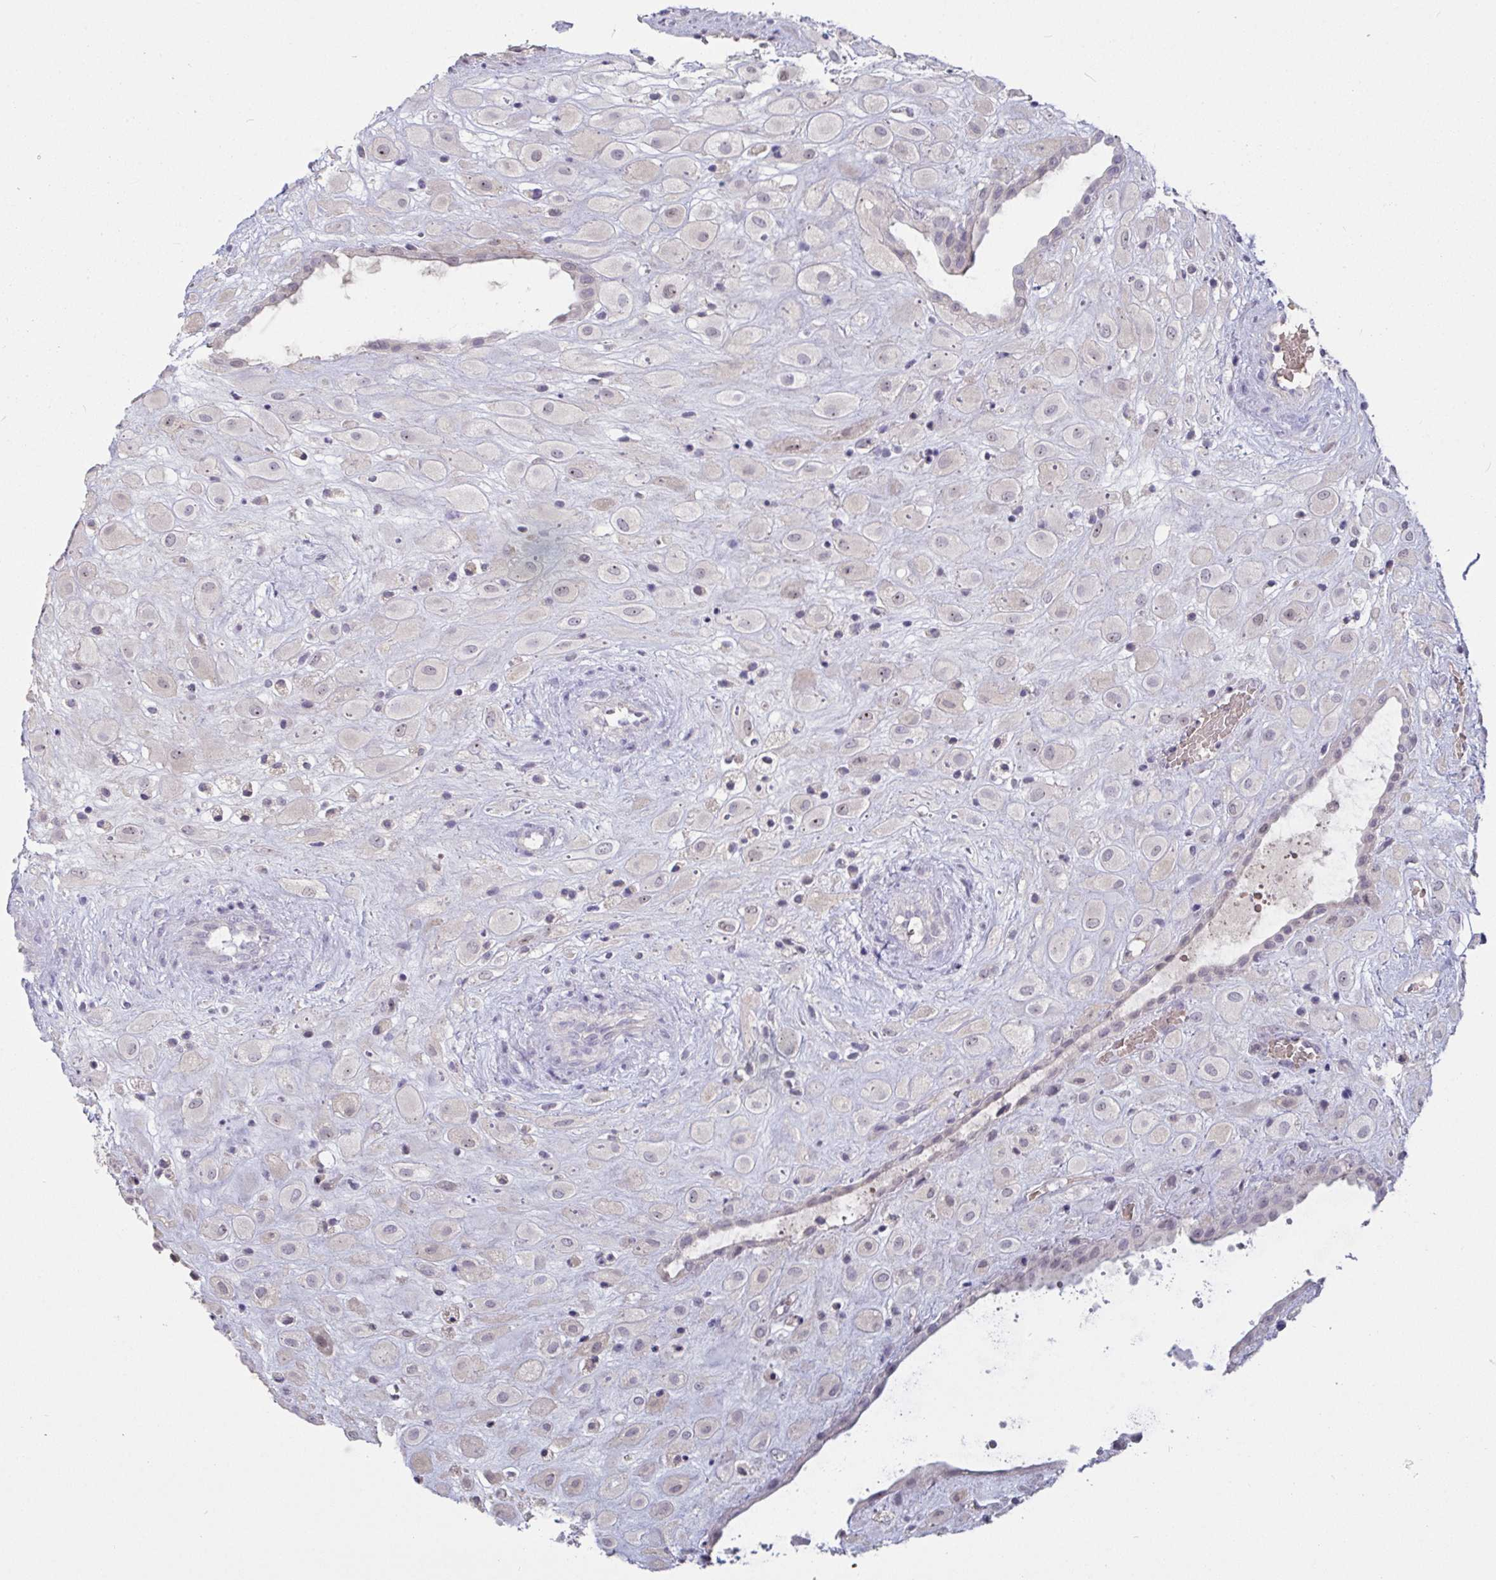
{"staining": {"intensity": "negative", "quantity": "none", "location": "none"}, "tissue": "placenta", "cell_type": "Decidual cells", "image_type": "normal", "snomed": [{"axis": "morphology", "description": "Normal tissue, NOS"}, {"axis": "topography", "description": "Placenta"}], "caption": "Immunohistochemistry (IHC) of benign placenta demonstrates no staining in decidual cells.", "gene": "MYC", "patient": {"sex": "female", "age": 24}}